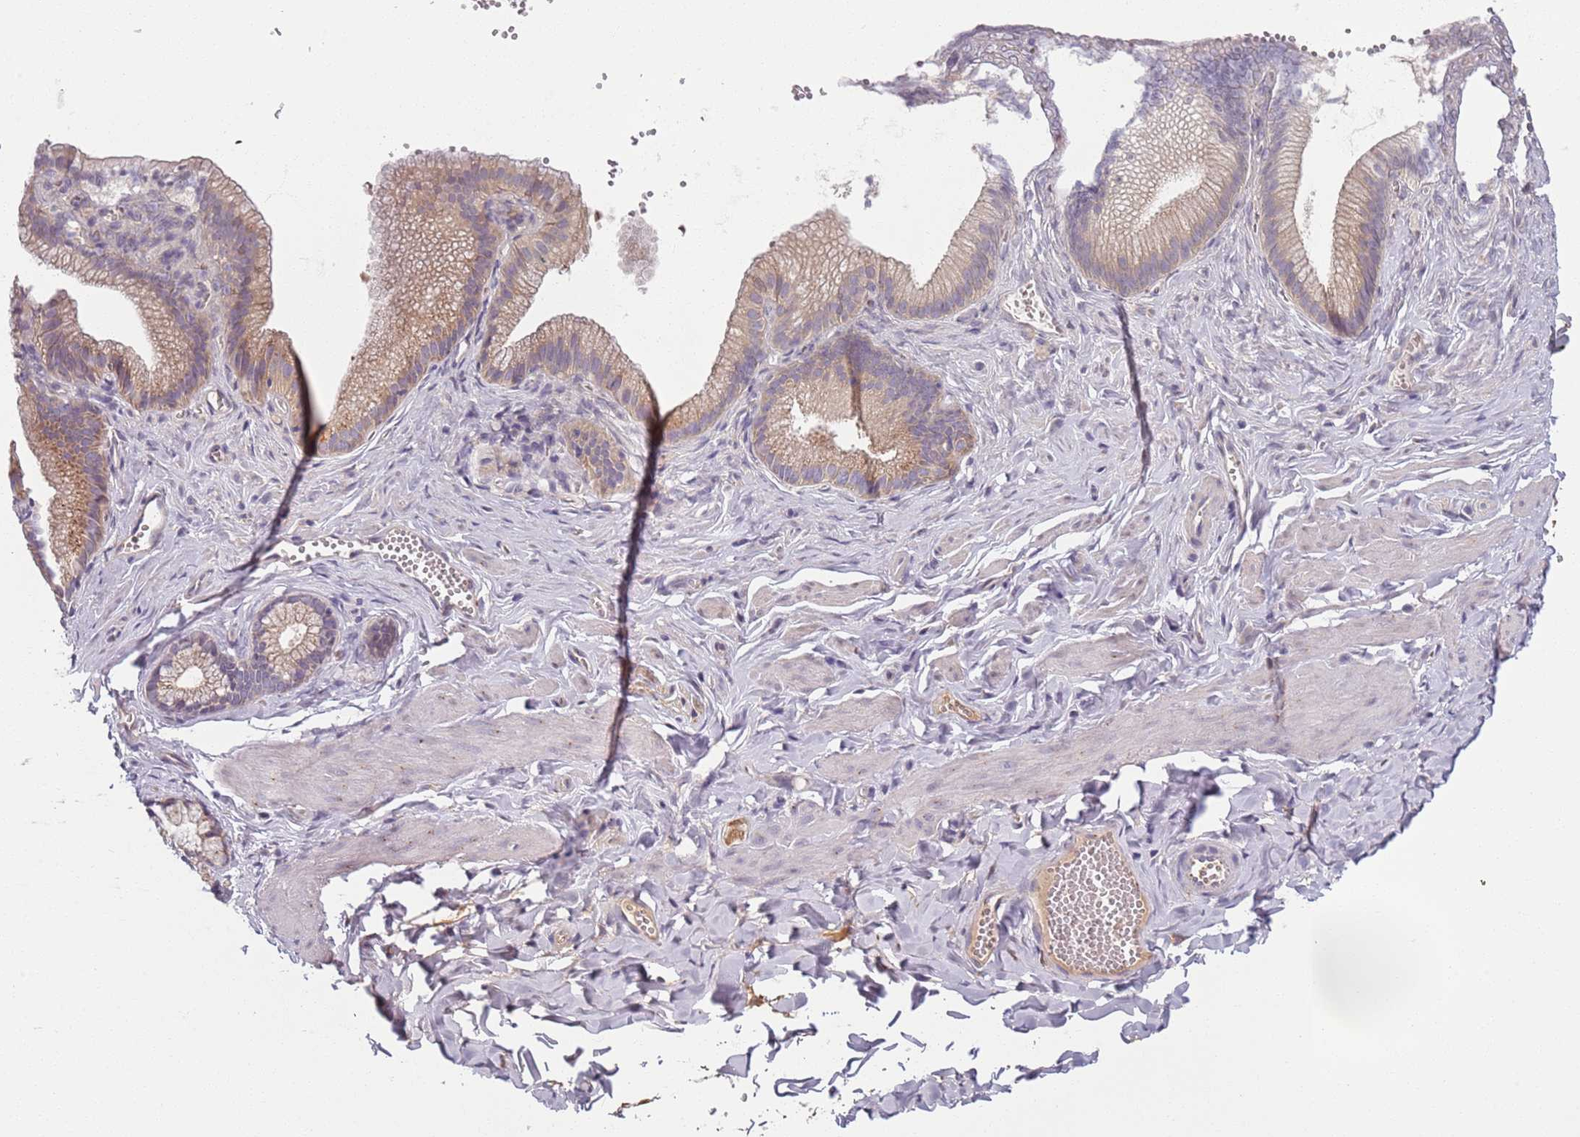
{"staining": {"intensity": "negative", "quantity": "none", "location": "none"}, "tissue": "adipose tissue", "cell_type": "Adipocytes", "image_type": "normal", "snomed": [{"axis": "morphology", "description": "Normal tissue, NOS"}, {"axis": "topography", "description": "Gallbladder"}, {"axis": "topography", "description": "Peripheral nerve tissue"}], "caption": "This is an immunohistochemistry (IHC) photomicrograph of normal human adipose tissue. There is no positivity in adipocytes.", "gene": "AKTIP", "patient": {"sex": "male", "age": 38}}